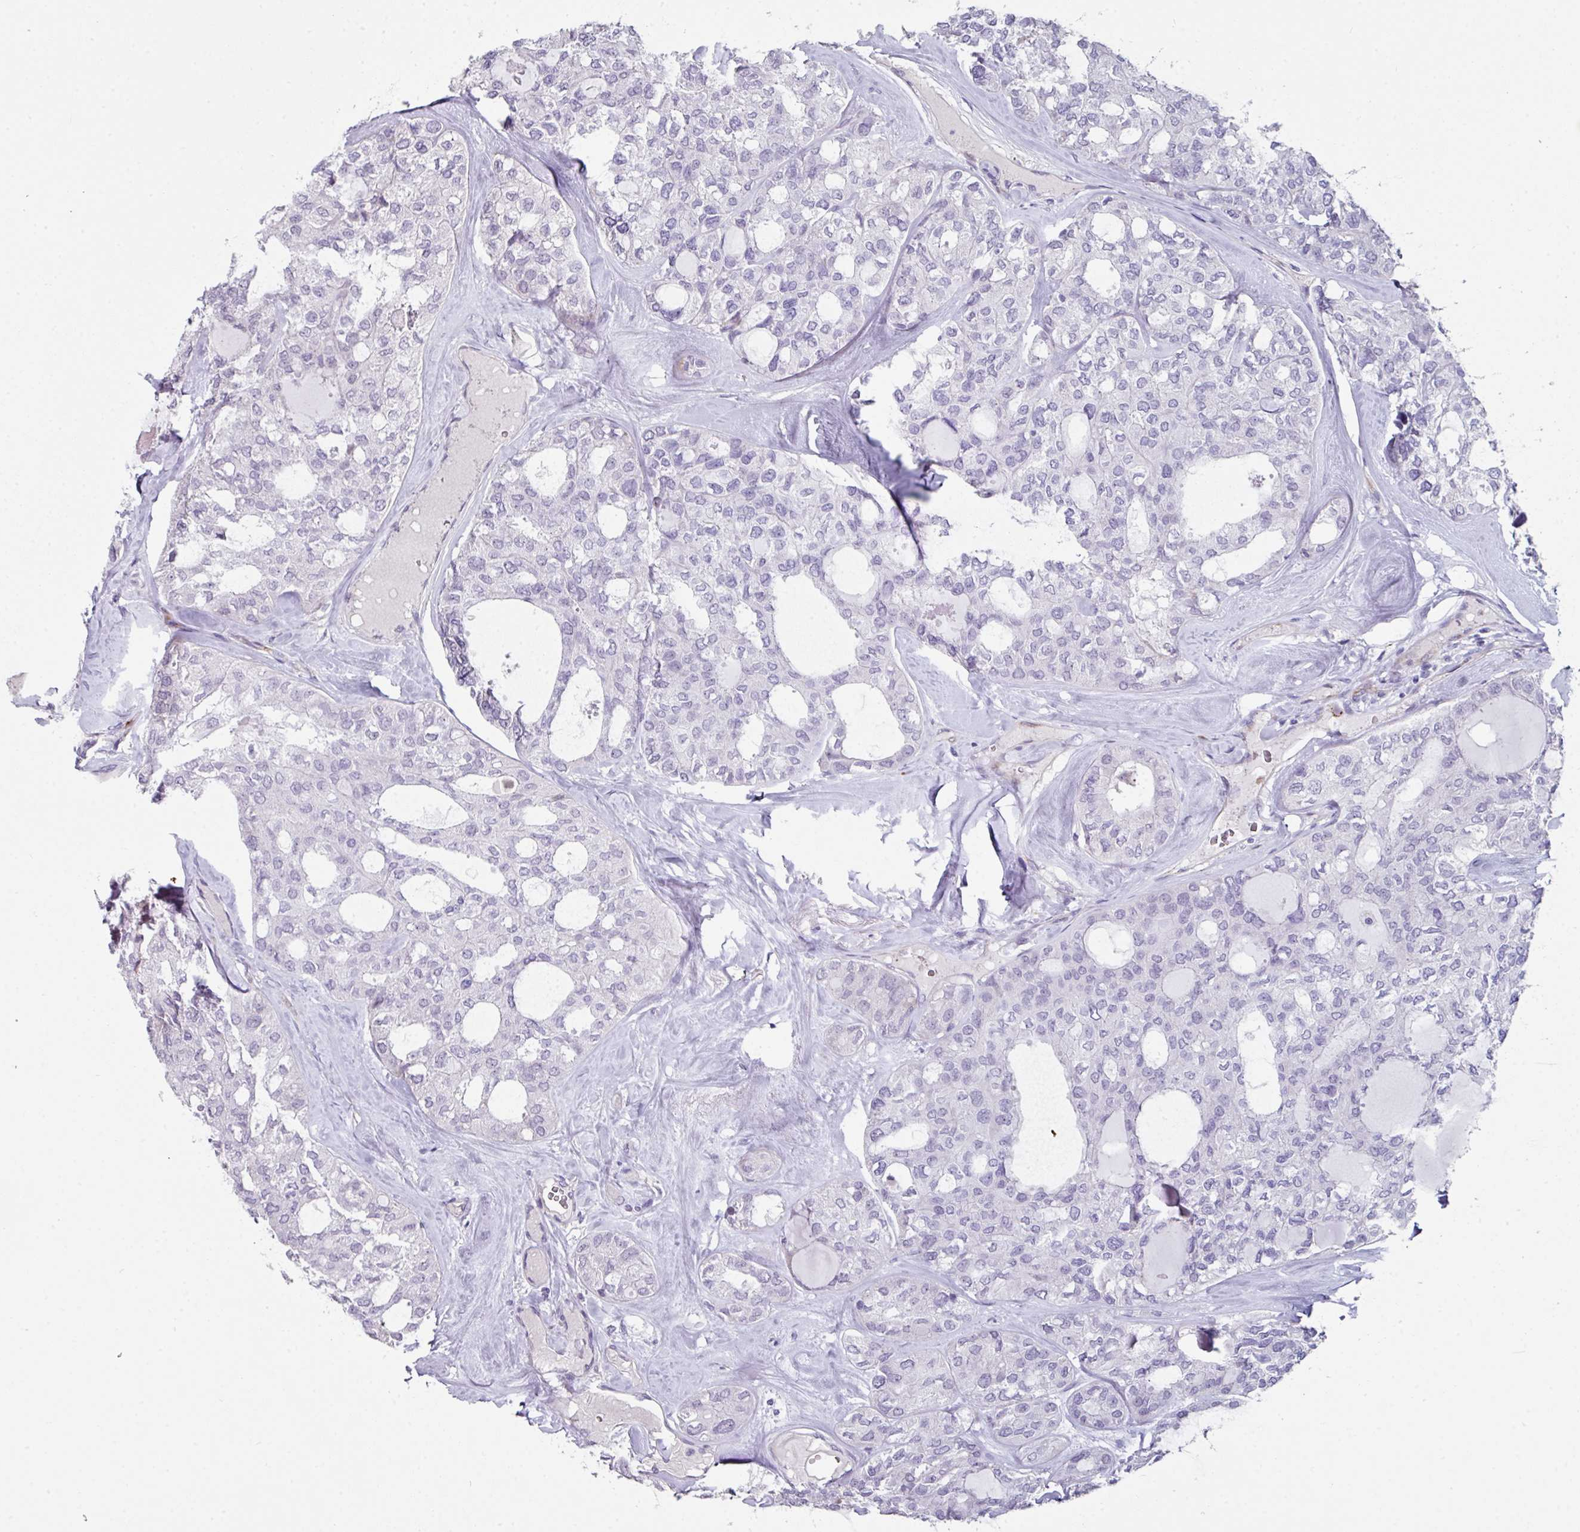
{"staining": {"intensity": "negative", "quantity": "none", "location": "none"}, "tissue": "thyroid cancer", "cell_type": "Tumor cells", "image_type": "cancer", "snomed": [{"axis": "morphology", "description": "Follicular adenoma carcinoma, NOS"}, {"axis": "topography", "description": "Thyroid gland"}], "caption": "Tumor cells are negative for brown protein staining in thyroid cancer (follicular adenoma carcinoma). Brightfield microscopy of immunohistochemistry (IHC) stained with DAB (3,3'-diaminobenzidine) (brown) and hematoxylin (blue), captured at high magnification.", "gene": "BMS1", "patient": {"sex": "male", "age": 75}}